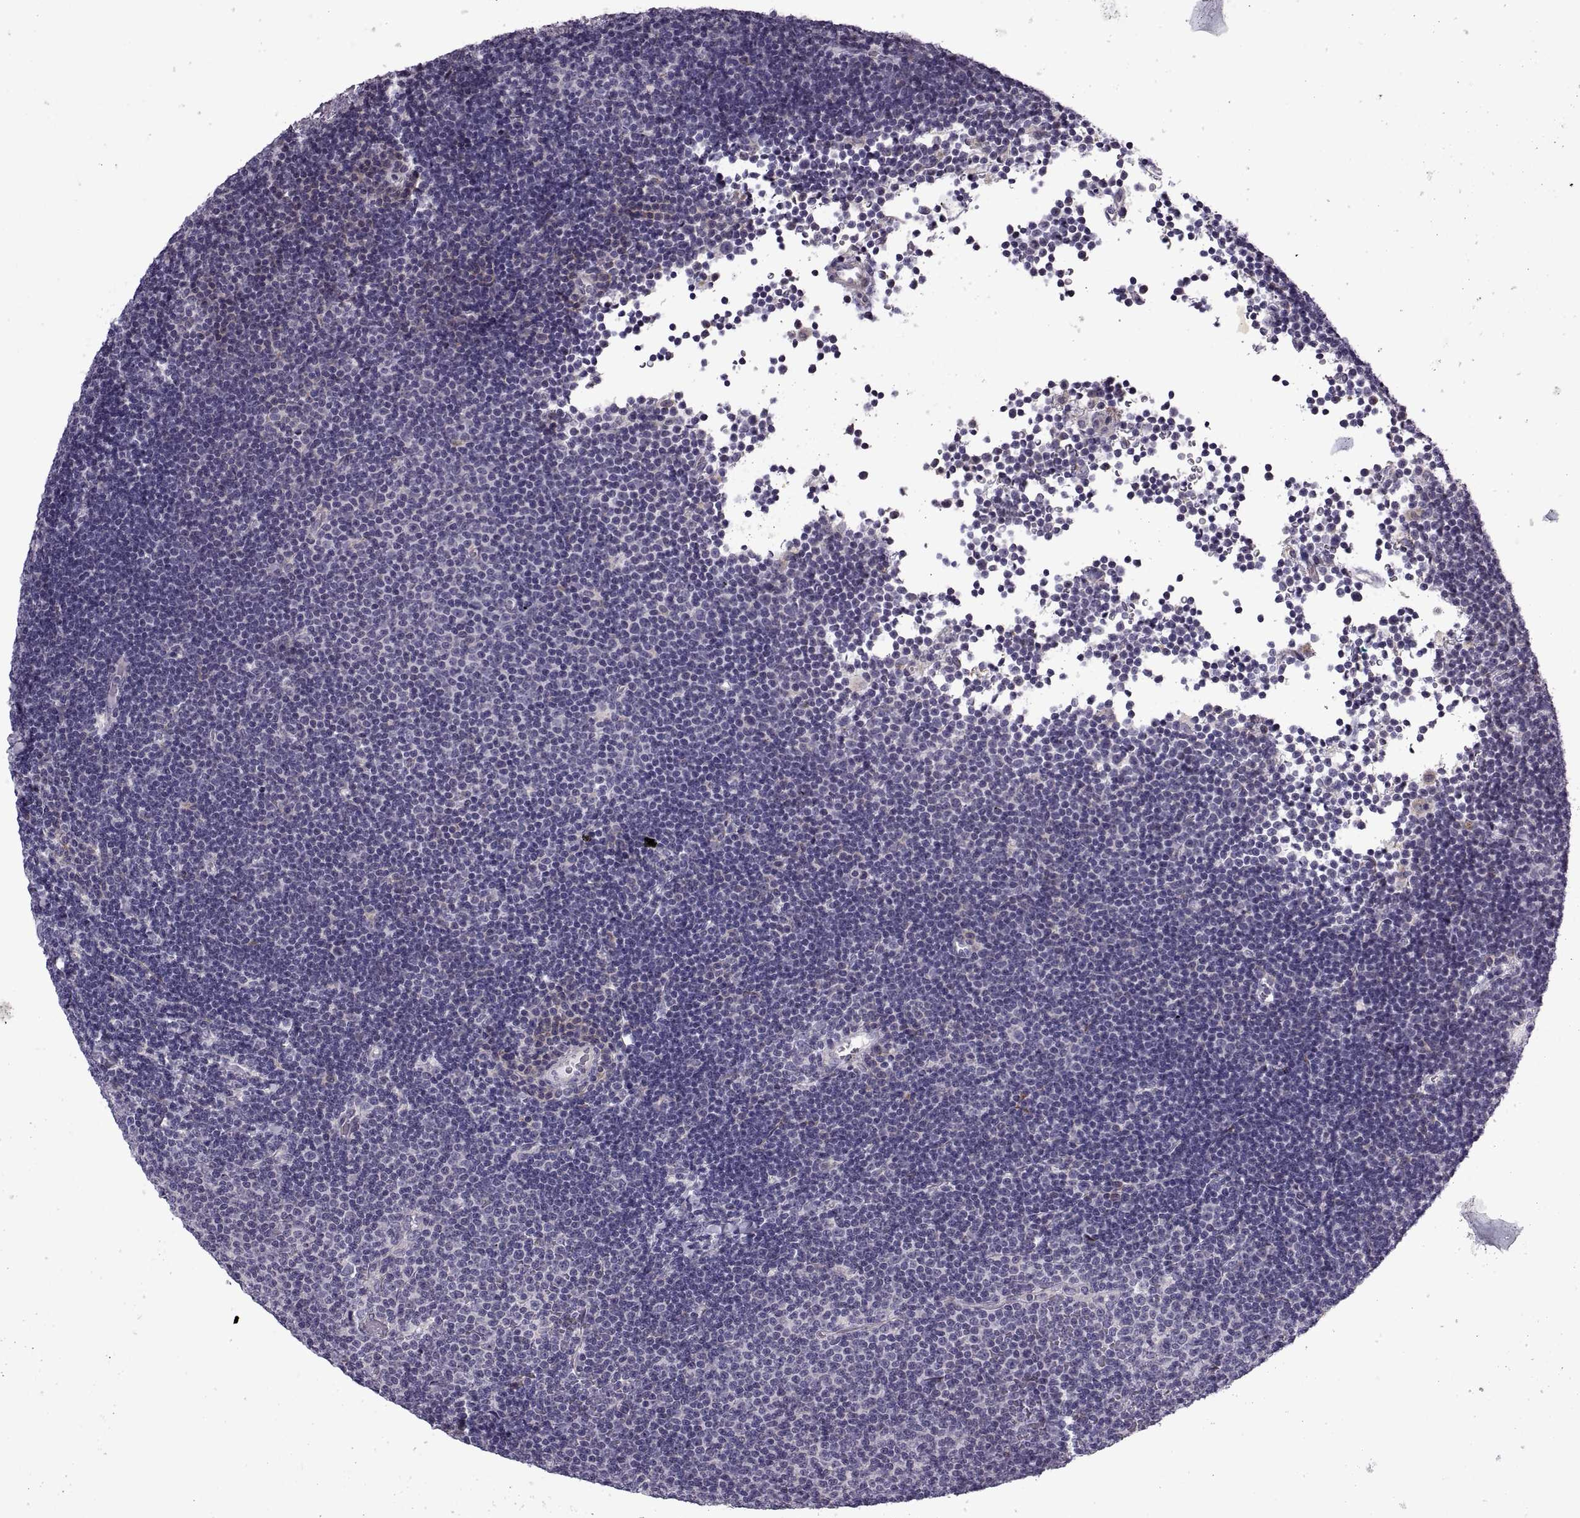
{"staining": {"intensity": "negative", "quantity": "none", "location": "none"}, "tissue": "lymphoma", "cell_type": "Tumor cells", "image_type": "cancer", "snomed": [{"axis": "morphology", "description": "Malignant lymphoma, non-Hodgkin's type, Low grade"}, {"axis": "topography", "description": "Brain"}], "caption": "Human lymphoma stained for a protein using immunohistochemistry (IHC) demonstrates no staining in tumor cells.", "gene": "LETM2", "patient": {"sex": "female", "age": 66}}